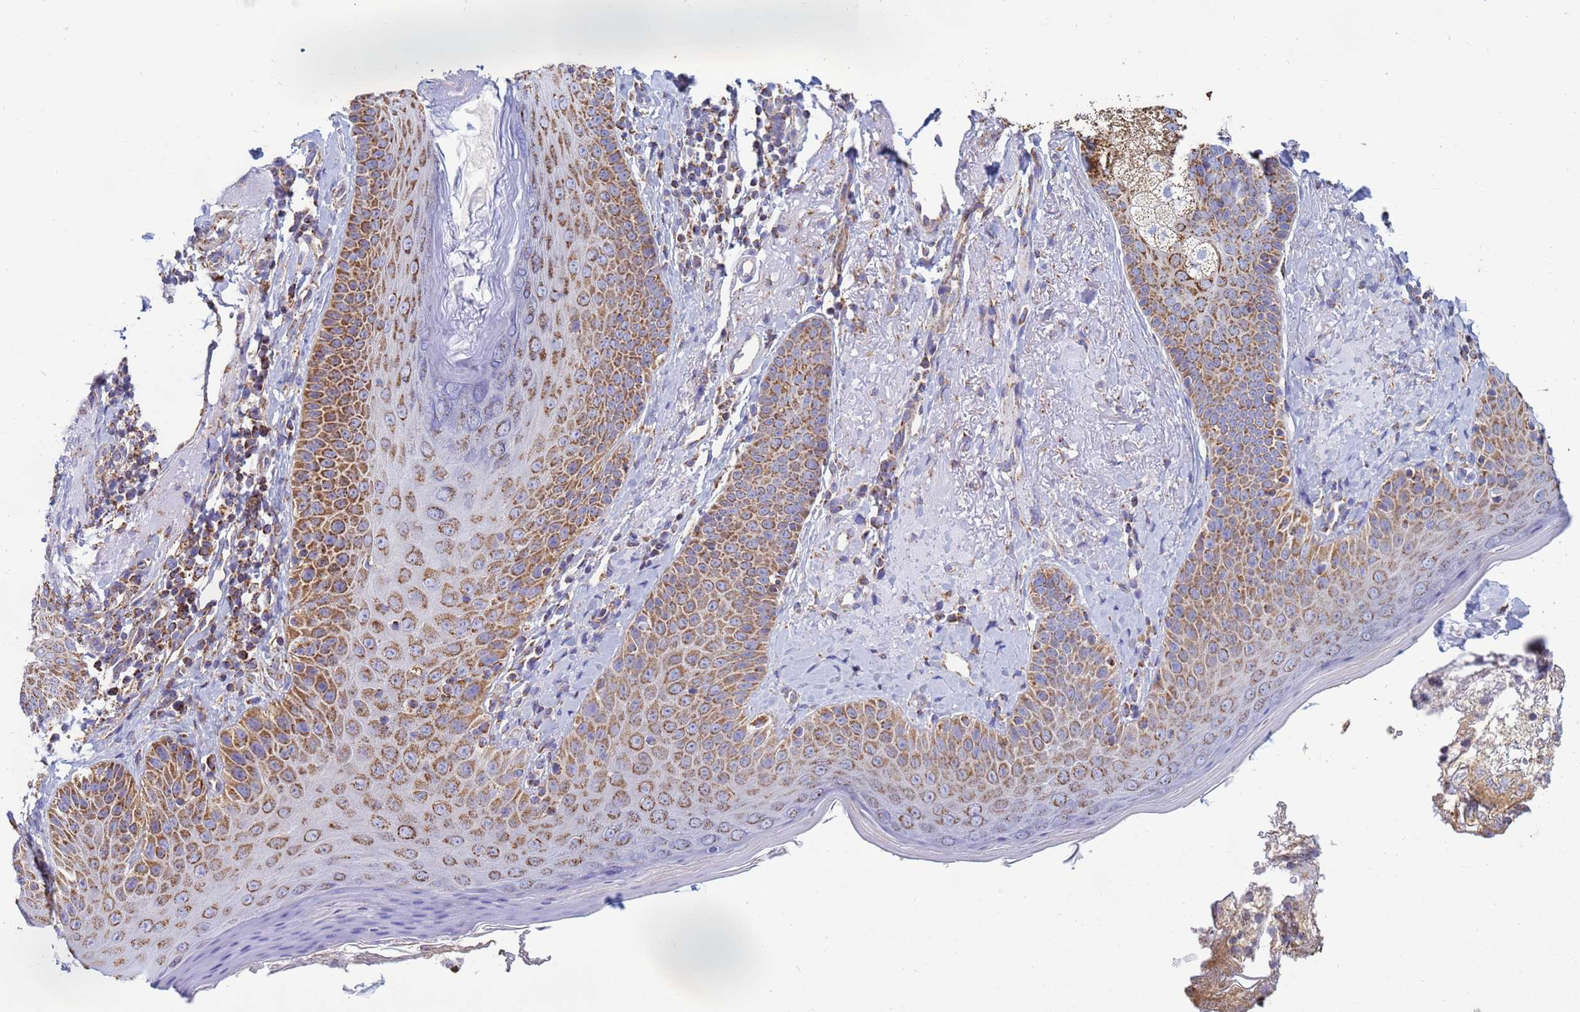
{"staining": {"intensity": "strong", "quantity": ">75%", "location": "cytoplasmic/membranous"}, "tissue": "skin", "cell_type": "Fibroblasts", "image_type": "normal", "snomed": [{"axis": "morphology", "description": "Normal tissue, NOS"}, {"axis": "topography", "description": "Skin"}], "caption": "Immunohistochemical staining of unremarkable human skin exhibits strong cytoplasmic/membranous protein expression in about >75% of fibroblasts. (brown staining indicates protein expression, while blue staining denotes nuclei).", "gene": "COQ4", "patient": {"sex": "male", "age": 57}}